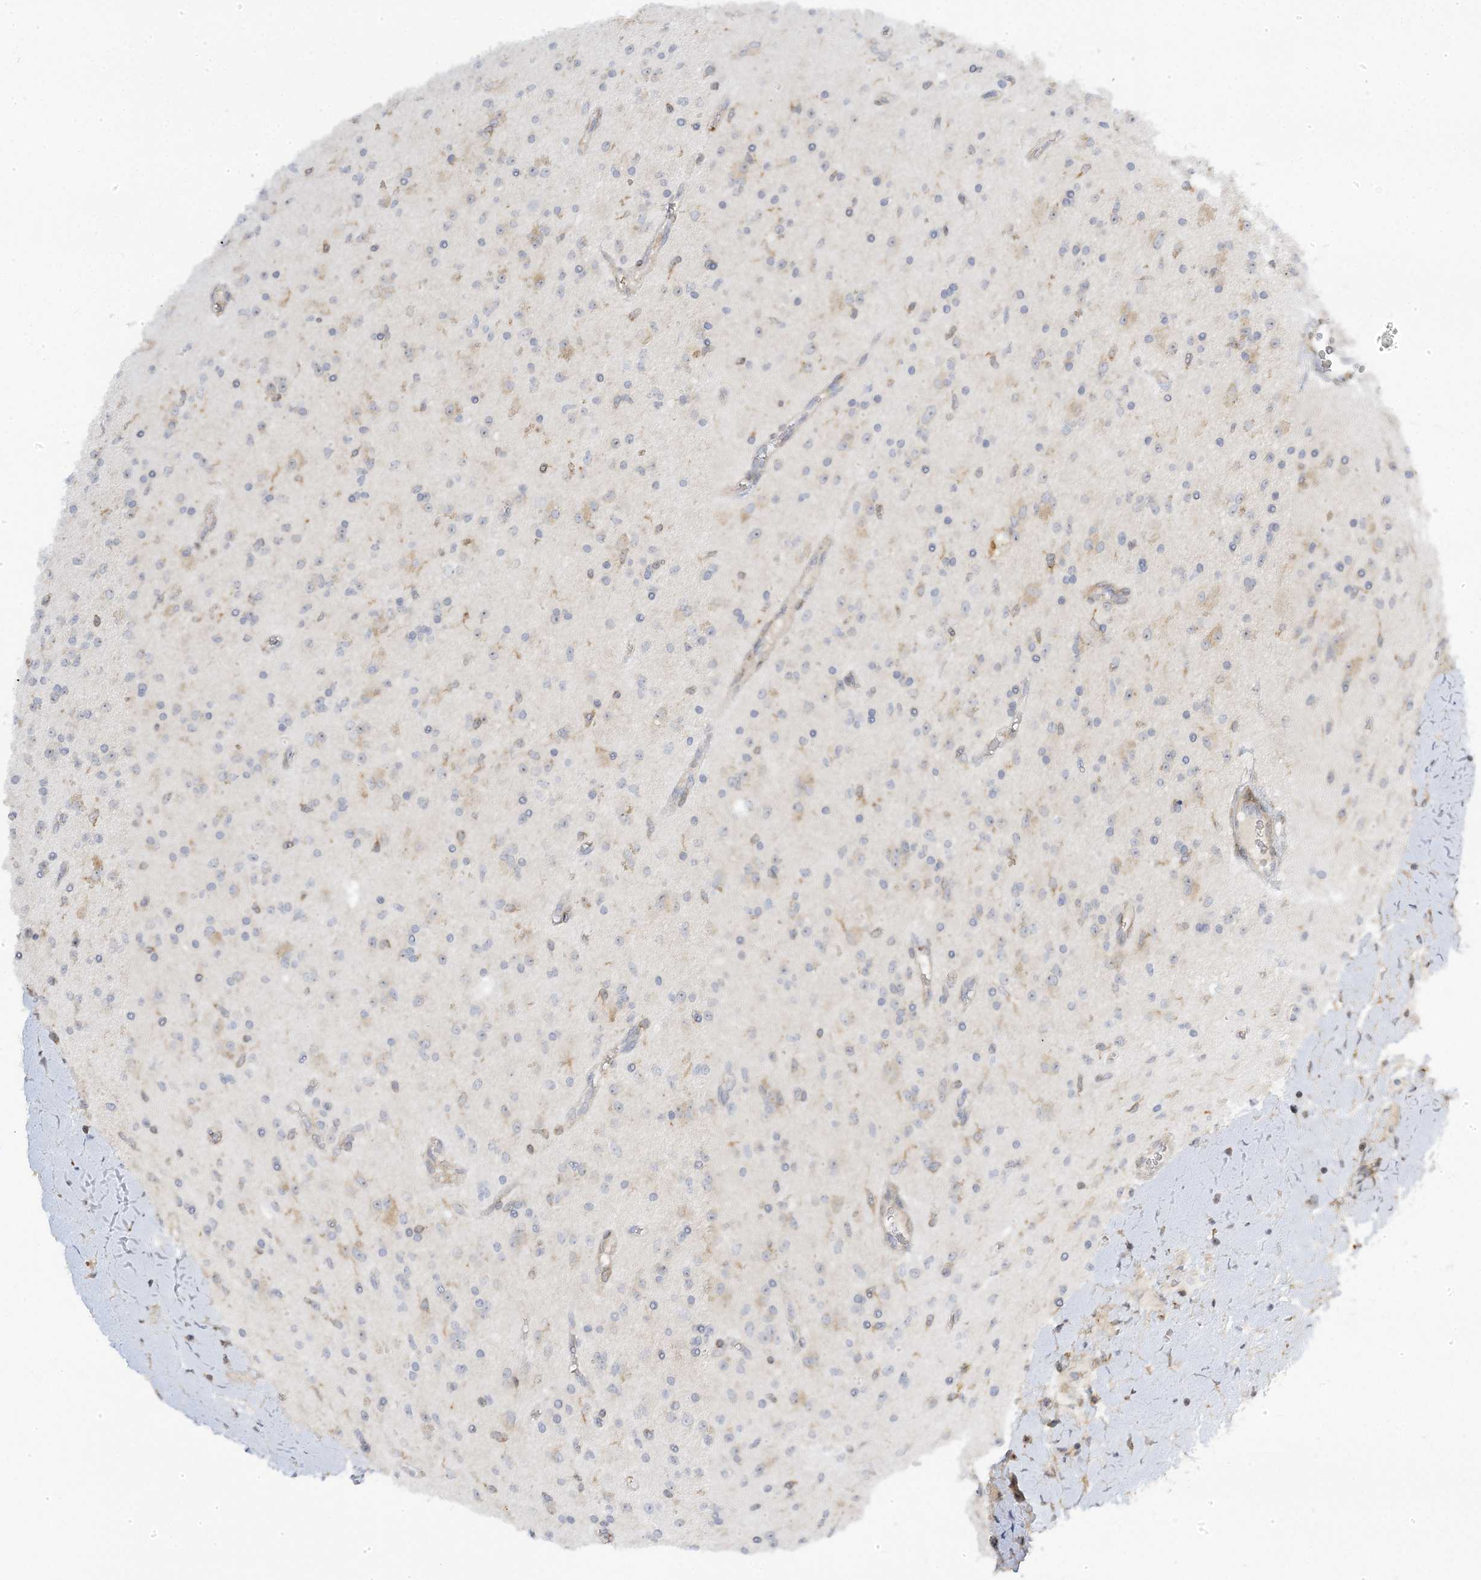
{"staining": {"intensity": "negative", "quantity": "none", "location": "none"}, "tissue": "glioma", "cell_type": "Tumor cells", "image_type": "cancer", "snomed": [{"axis": "morphology", "description": "Glioma, malignant, High grade"}, {"axis": "topography", "description": "Brain"}], "caption": "A photomicrograph of human malignant glioma (high-grade) is negative for staining in tumor cells.", "gene": "MAP7D3", "patient": {"sex": "male", "age": 34}}